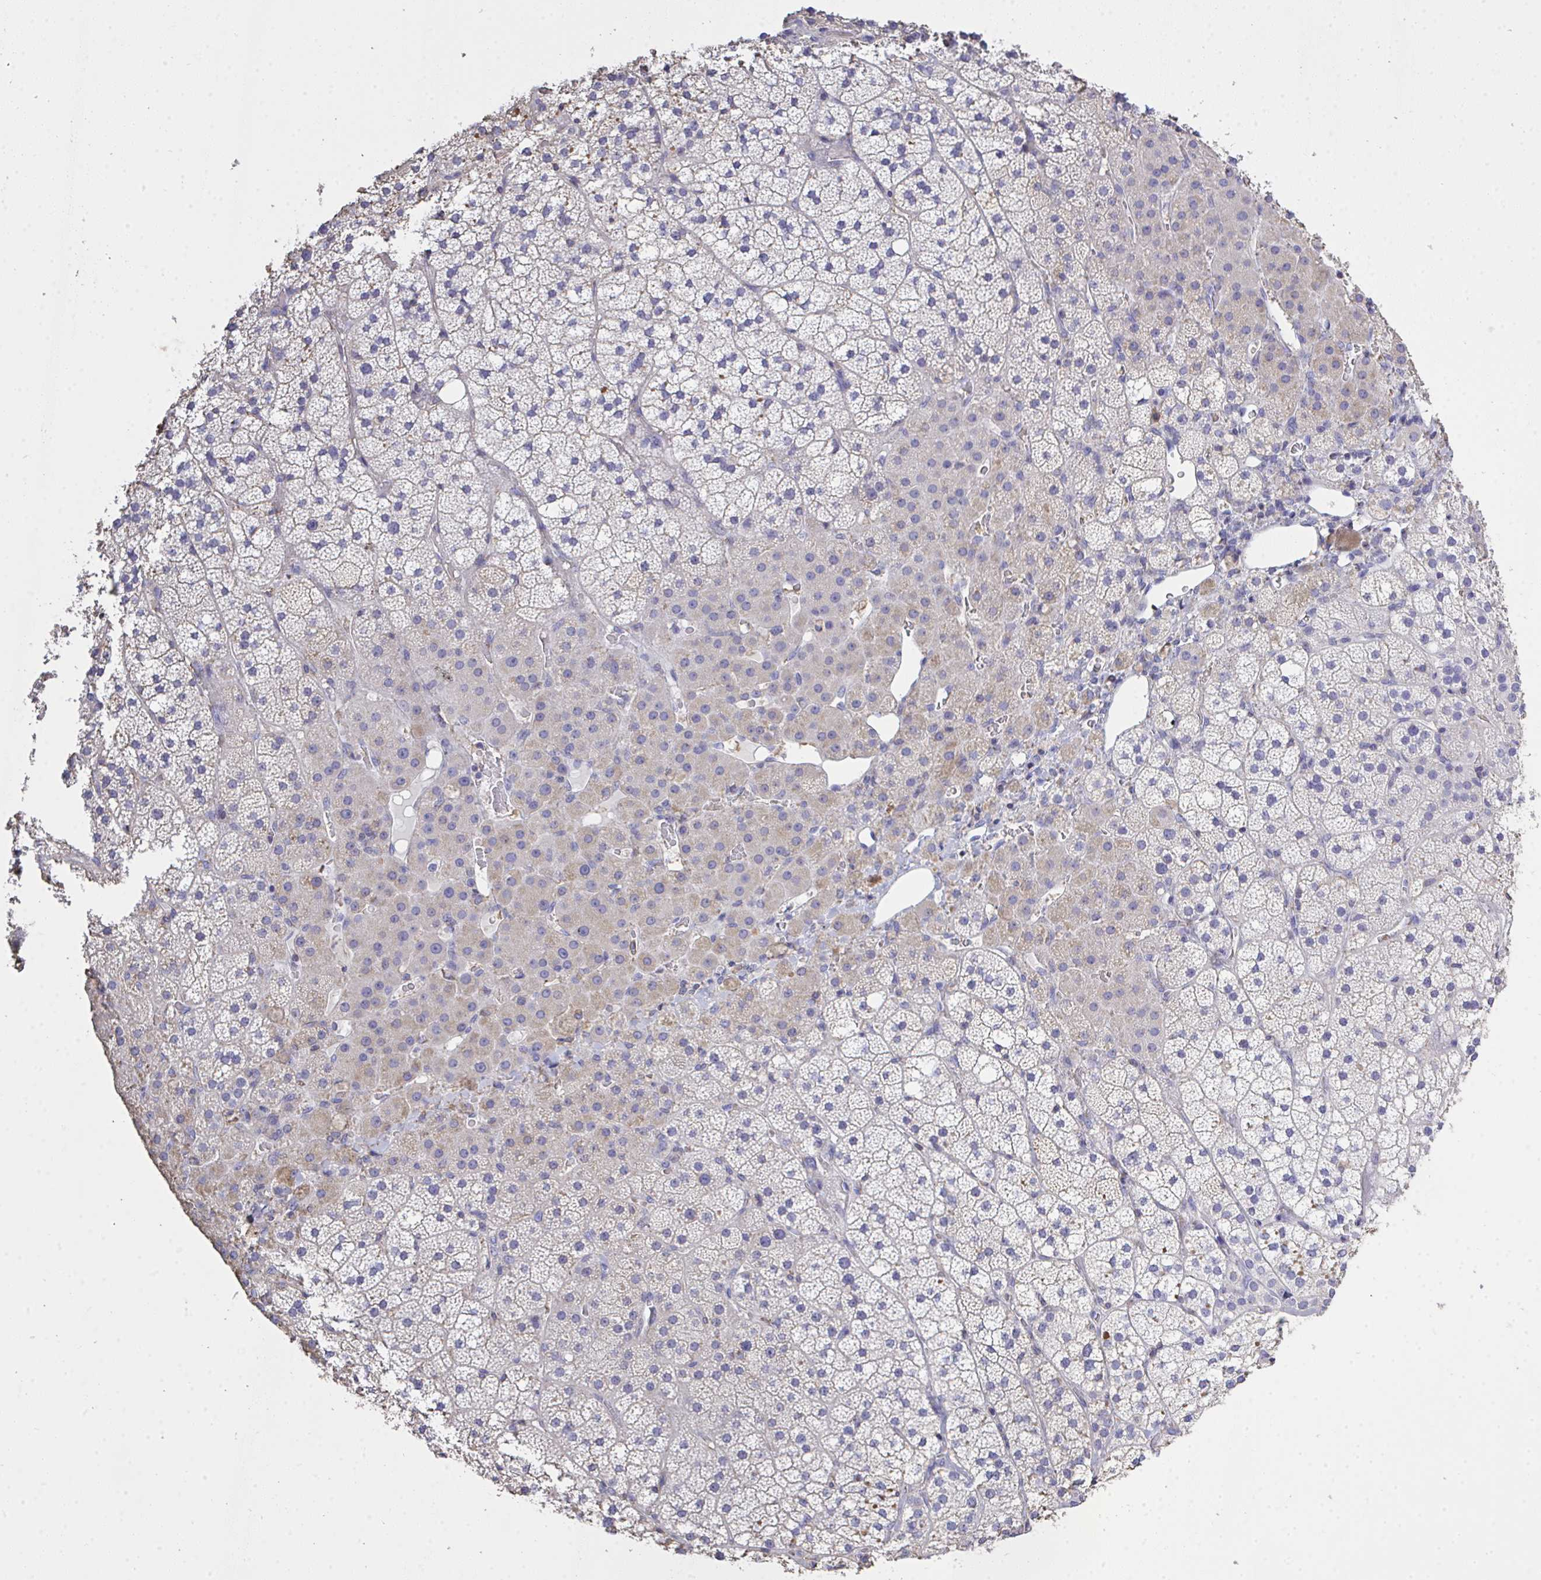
{"staining": {"intensity": "moderate", "quantity": "<25%", "location": "cytoplasmic/membranous"}, "tissue": "adrenal gland", "cell_type": "Glandular cells", "image_type": "normal", "snomed": [{"axis": "morphology", "description": "Normal tissue, NOS"}, {"axis": "topography", "description": "Adrenal gland"}], "caption": "IHC micrograph of normal adrenal gland: human adrenal gland stained using immunohistochemistry shows low levels of moderate protein expression localized specifically in the cytoplasmic/membranous of glandular cells, appearing as a cytoplasmic/membranous brown color.", "gene": "IL23R", "patient": {"sex": "male", "age": 53}}